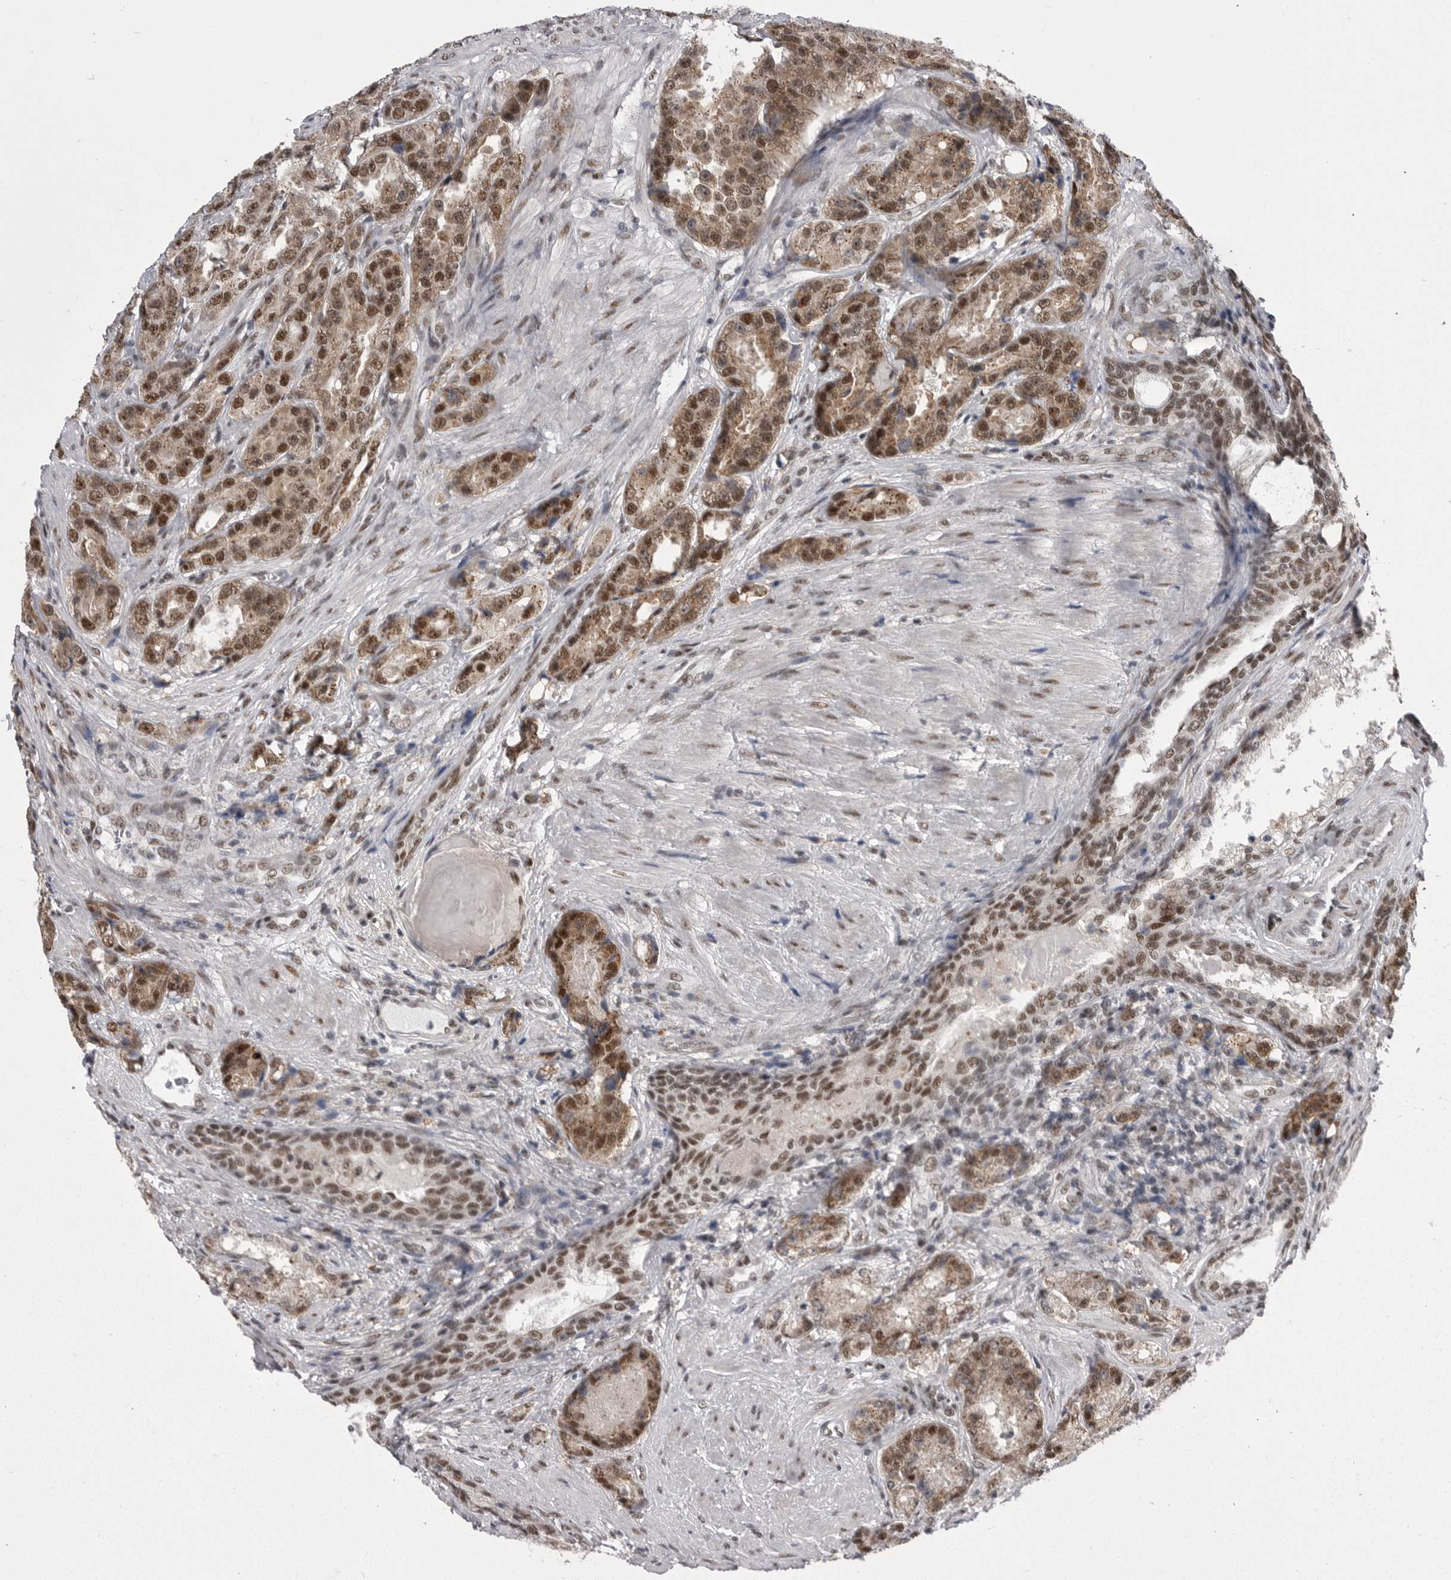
{"staining": {"intensity": "moderate", "quantity": ">75%", "location": "cytoplasmic/membranous,nuclear"}, "tissue": "prostate cancer", "cell_type": "Tumor cells", "image_type": "cancer", "snomed": [{"axis": "morphology", "description": "Adenocarcinoma, High grade"}, {"axis": "topography", "description": "Prostate"}], "caption": "The photomicrograph demonstrates immunohistochemical staining of high-grade adenocarcinoma (prostate). There is moderate cytoplasmic/membranous and nuclear staining is seen in about >75% of tumor cells.", "gene": "MEPCE", "patient": {"sex": "male", "age": 60}}